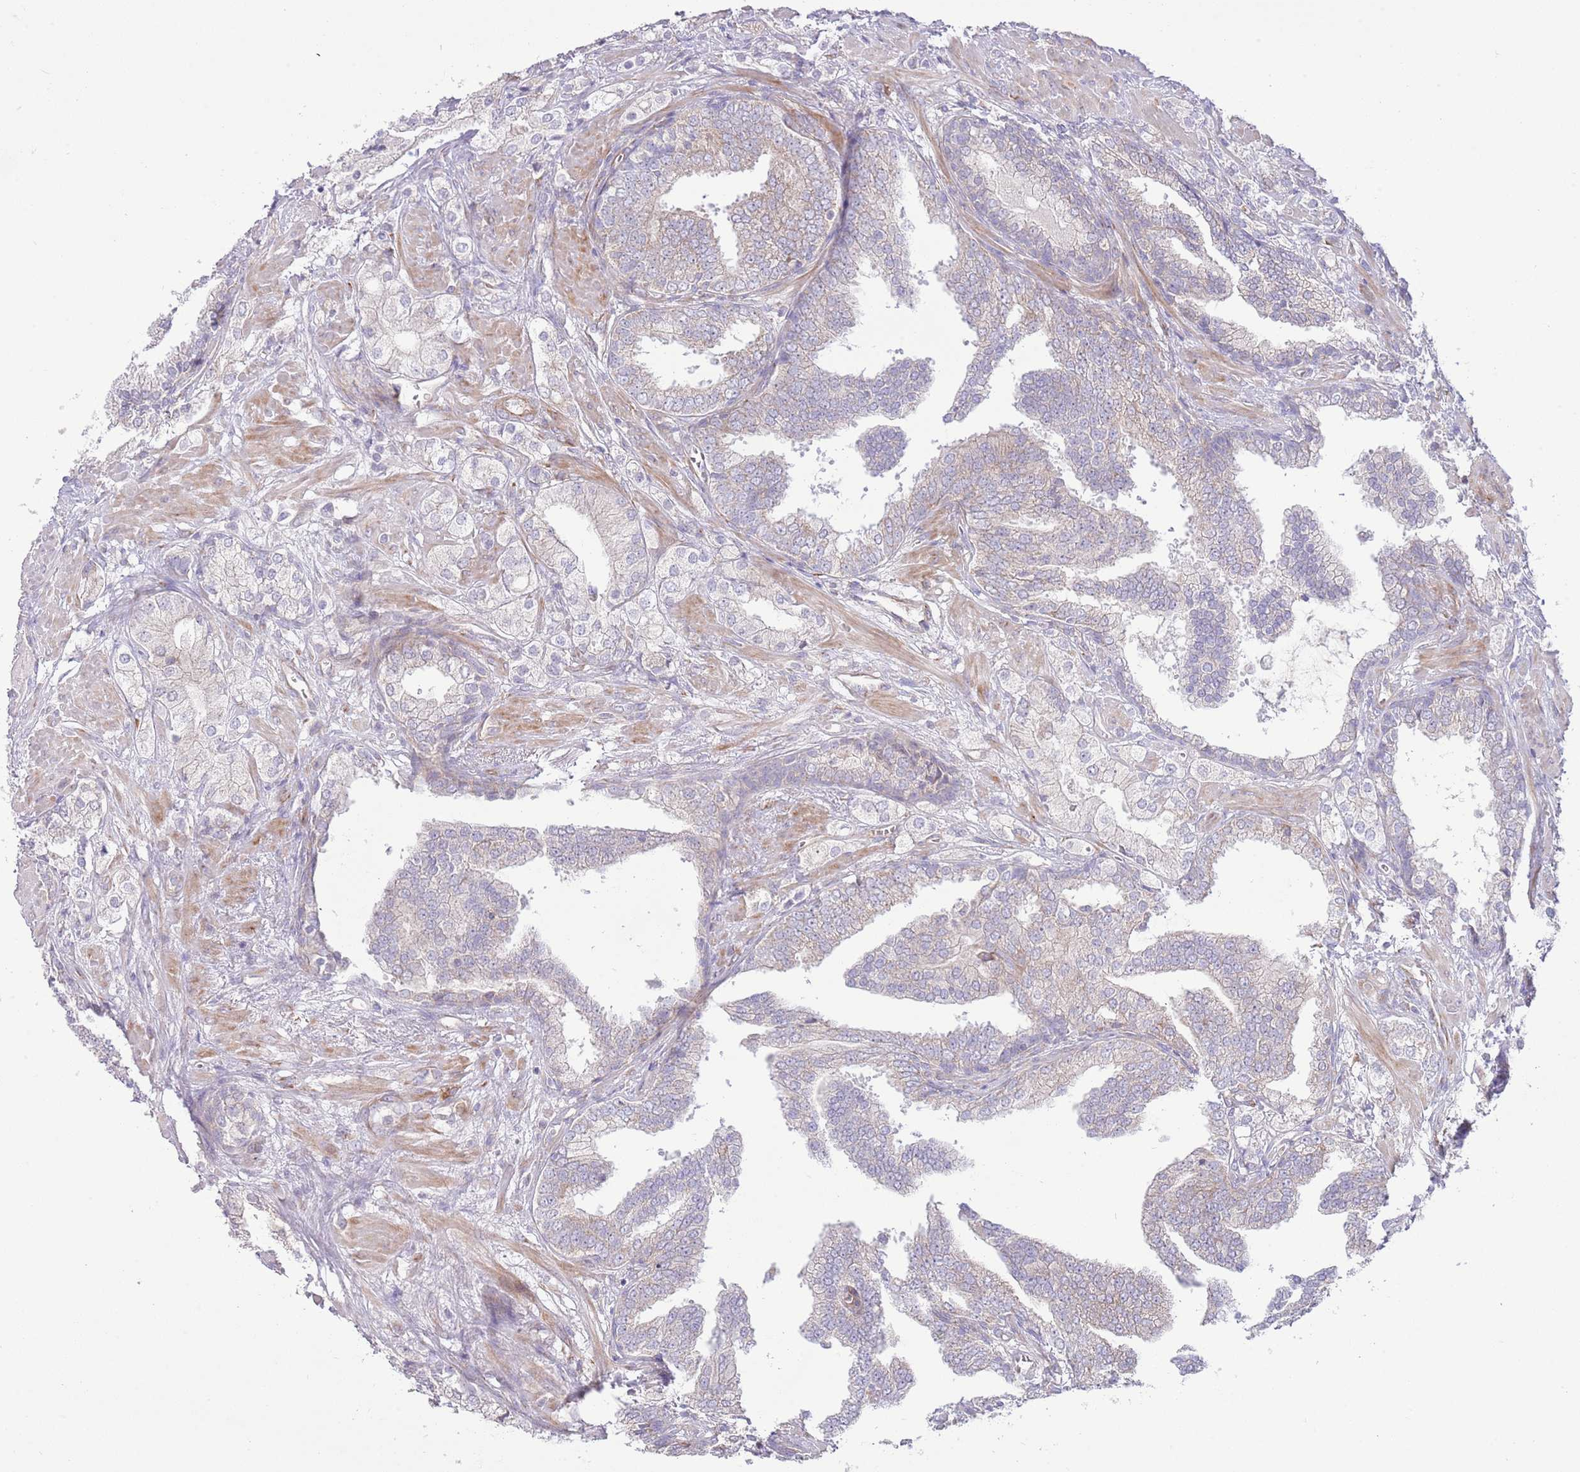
{"staining": {"intensity": "negative", "quantity": "none", "location": "none"}, "tissue": "prostate cancer", "cell_type": "Tumor cells", "image_type": "cancer", "snomed": [{"axis": "morphology", "description": "Adenocarcinoma, High grade"}, {"axis": "topography", "description": "Prostate"}], "caption": "DAB (3,3'-diaminobenzidine) immunohistochemical staining of human prostate adenocarcinoma (high-grade) shows no significant positivity in tumor cells. (Stains: DAB immunohistochemistry with hematoxylin counter stain, Microscopy: brightfield microscopy at high magnification).", "gene": "TOMM5", "patient": {"sex": "male", "age": 50}}